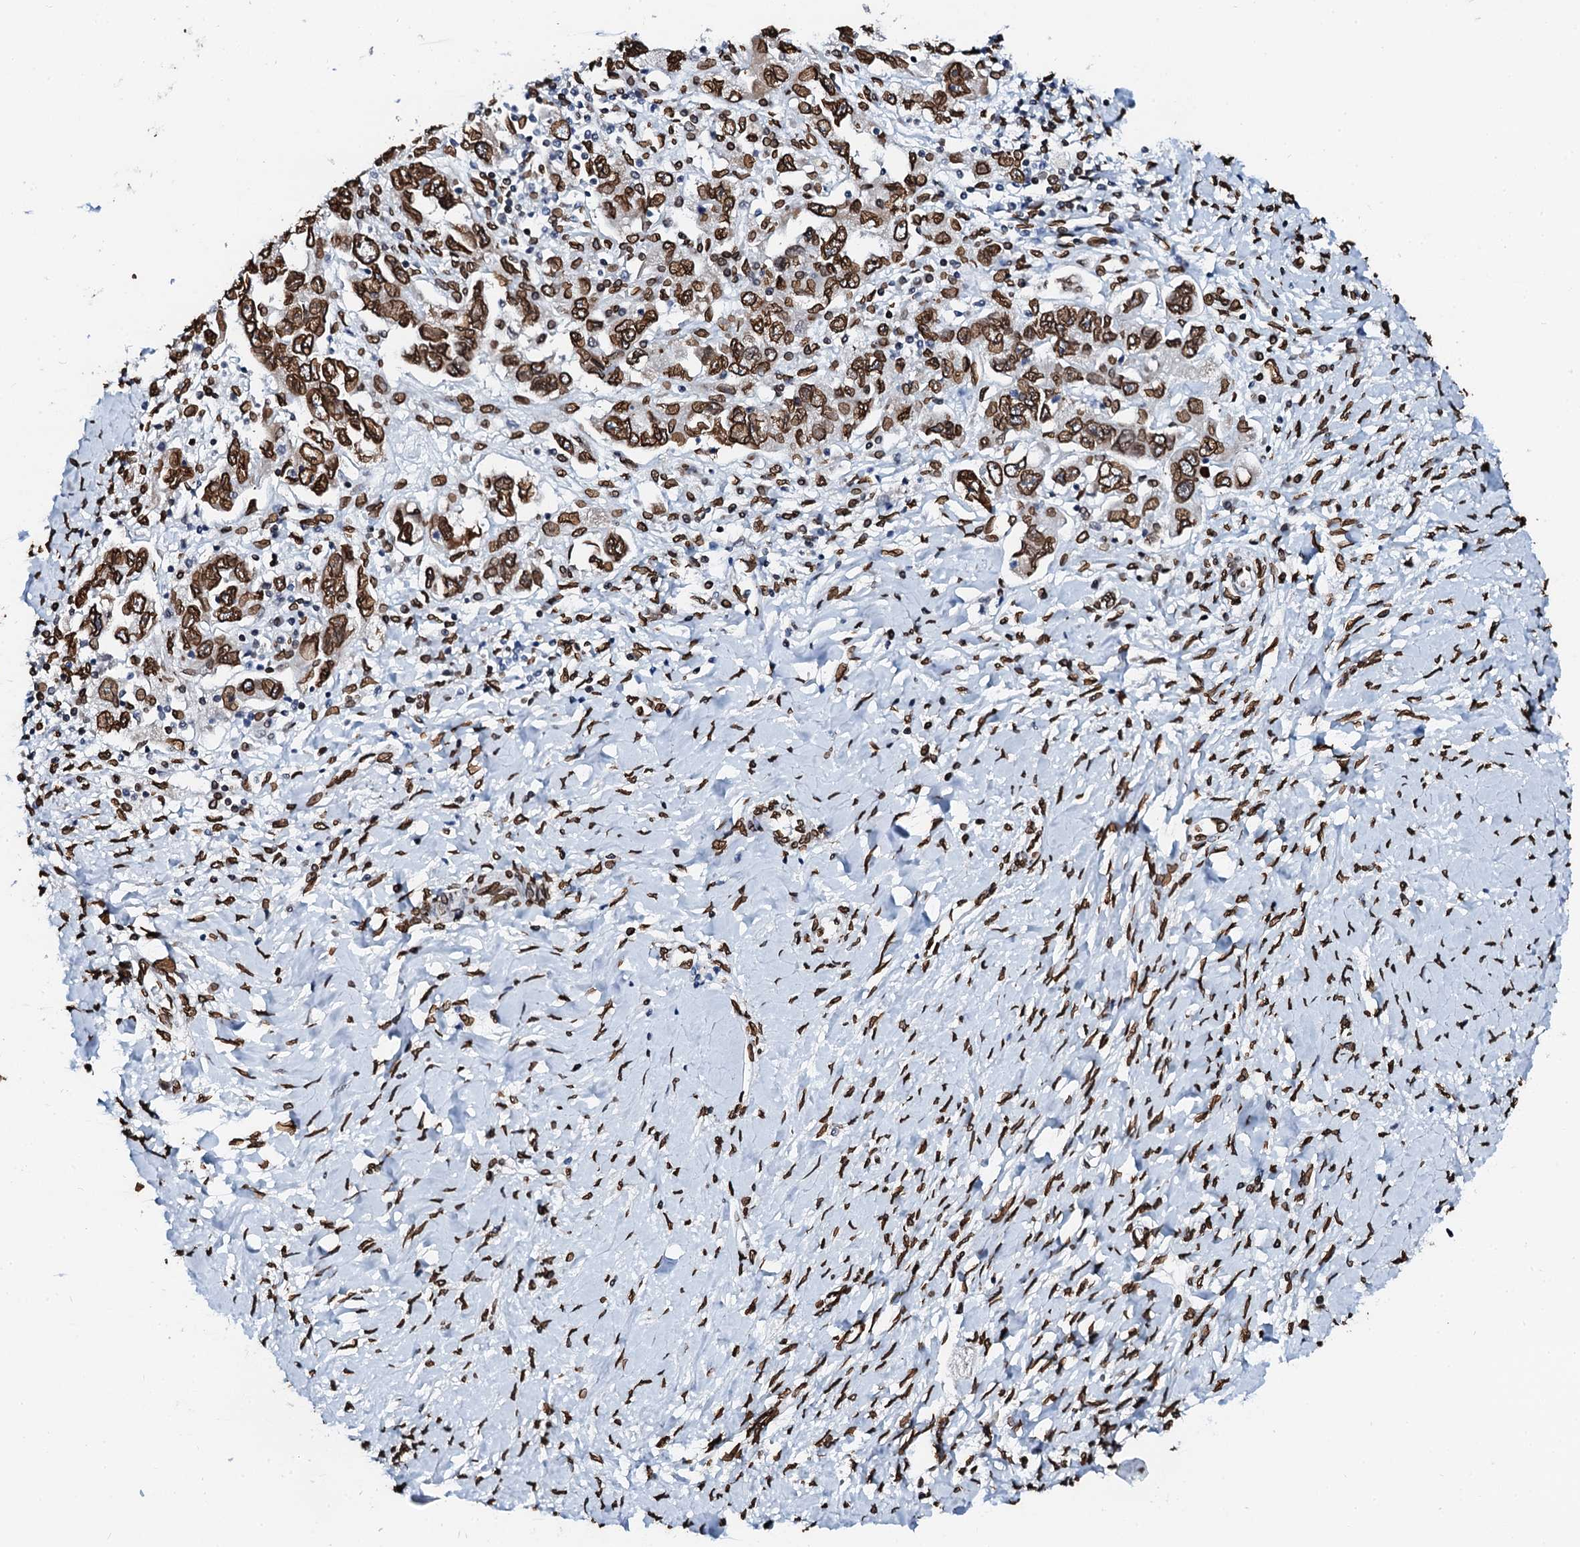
{"staining": {"intensity": "strong", "quantity": ">75%", "location": "nuclear"}, "tissue": "ovarian cancer", "cell_type": "Tumor cells", "image_type": "cancer", "snomed": [{"axis": "morphology", "description": "Carcinoma, NOS"}, {"axis": "morphology", "description": "Cystadenocarcinoma, serous, NOS"}, {"axis": "topography", "description": "Ovary"}], "caption": "Ovarian carcinoma tissue shows strong nuclear staining in about >75% of tumor cells, visualized by immunohistochemistry. (Stains: DAB in brown, nuclei in blue, Microscopy: brightfield microscopy at high magnification).", "gene": "KATNAL2", "patient": {"sex": "female", "age": 69}}